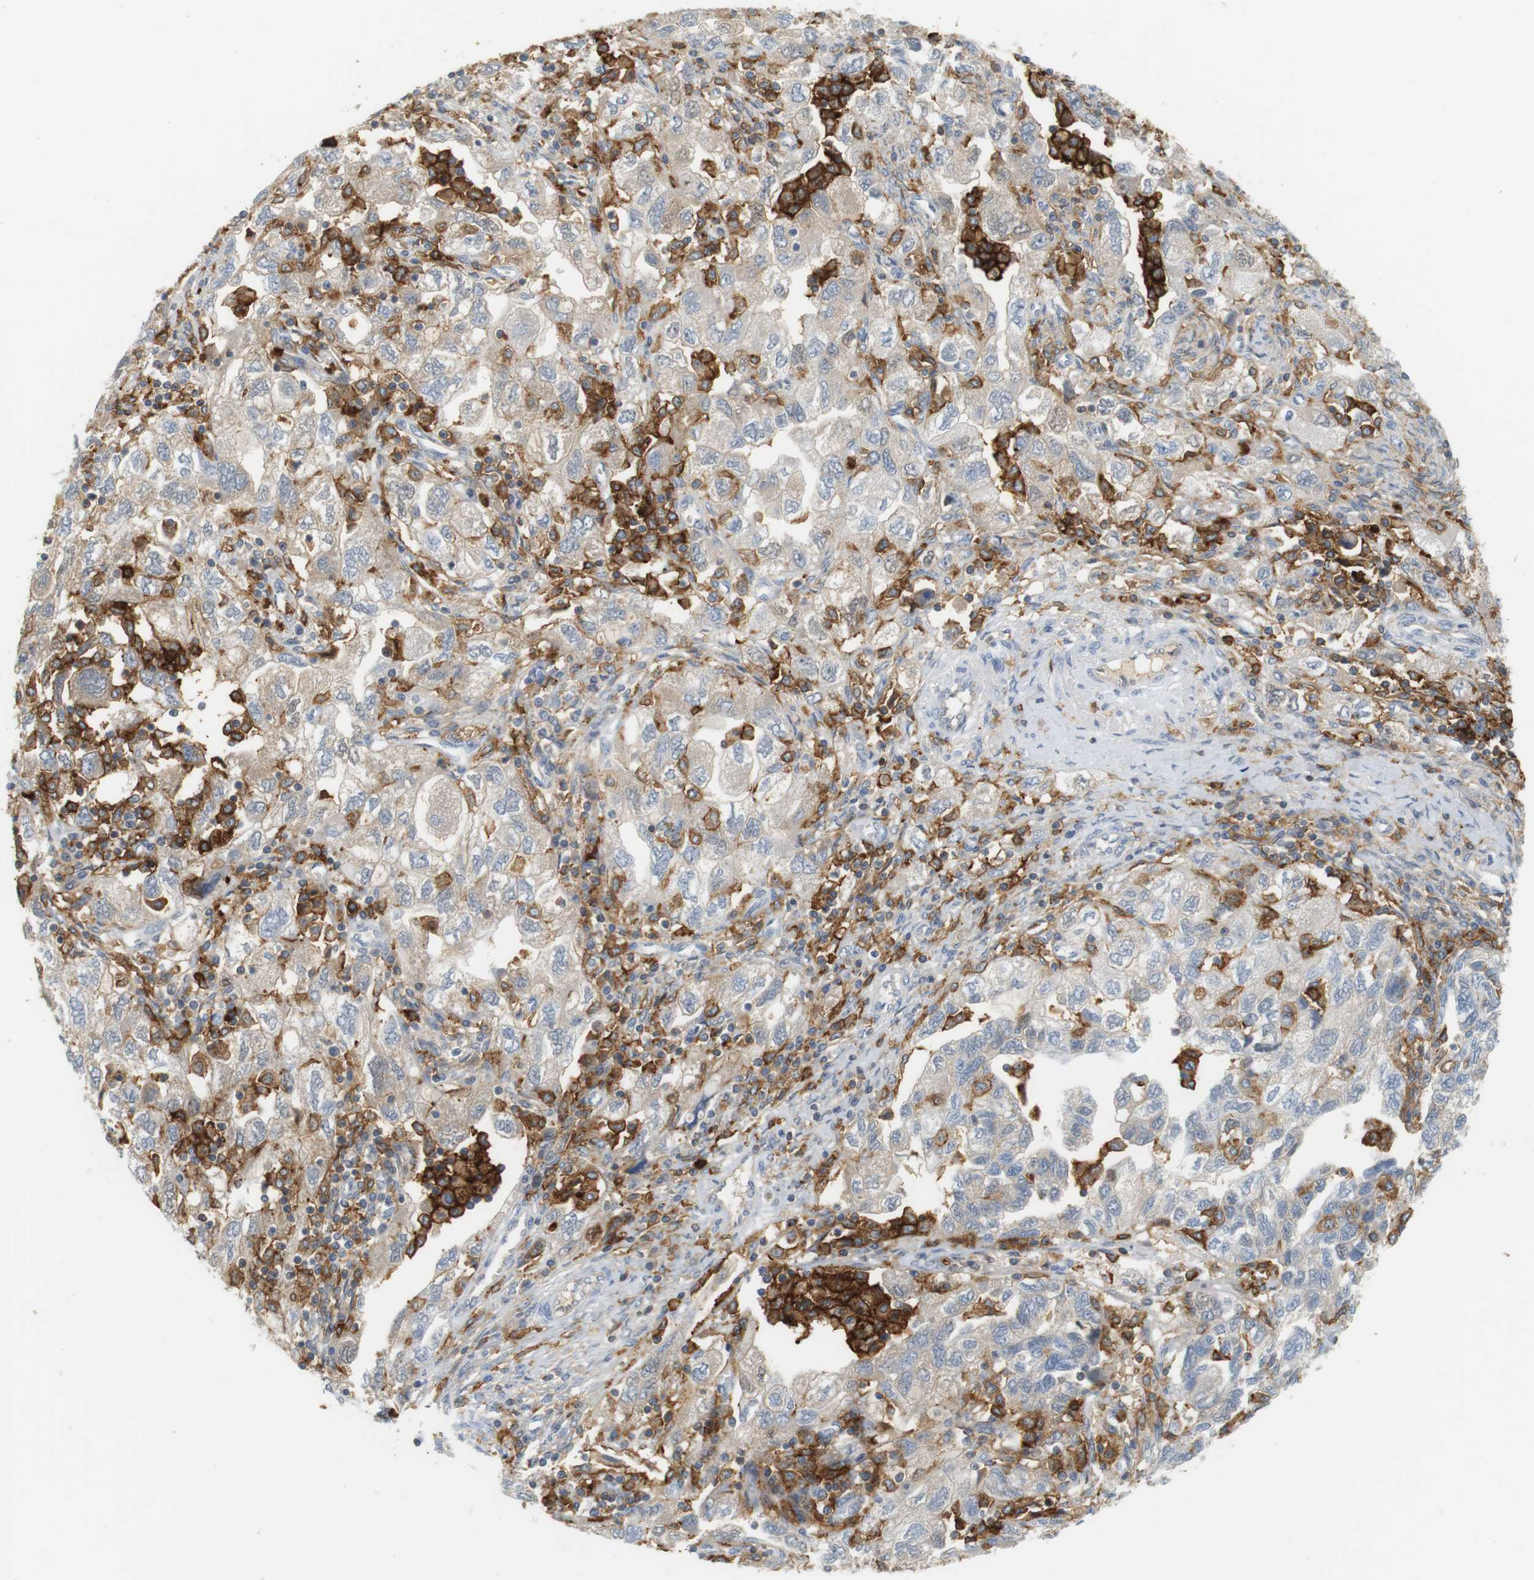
{"staining": {"intensity": "weak", "quantity": "<25%", "location": "cytoplasmic/membranous"}, "tissue": "ovarian cancer", "cell_type": "Tumor cells", "image_type": "cancer", "snomed": [{"axis": "morphology", "description": "Carcinoma, NOS"}, {"axis": "morphology", "description": "Cystadenocarcinoma, serous, NOS"}, {"axis": "topography", "description": "Ovary"}], "caption": "Immunohistochemistry (IHC) image of ovarian cancer stained for a protein (brown), which demonstrates no expression in tumor cells. The staining is performed using DAB brown chromogen with nuclei counter-stained in using hematoxylin.", "gene": "SIRPA", "patient": {"sex": "female", "age": 69}}